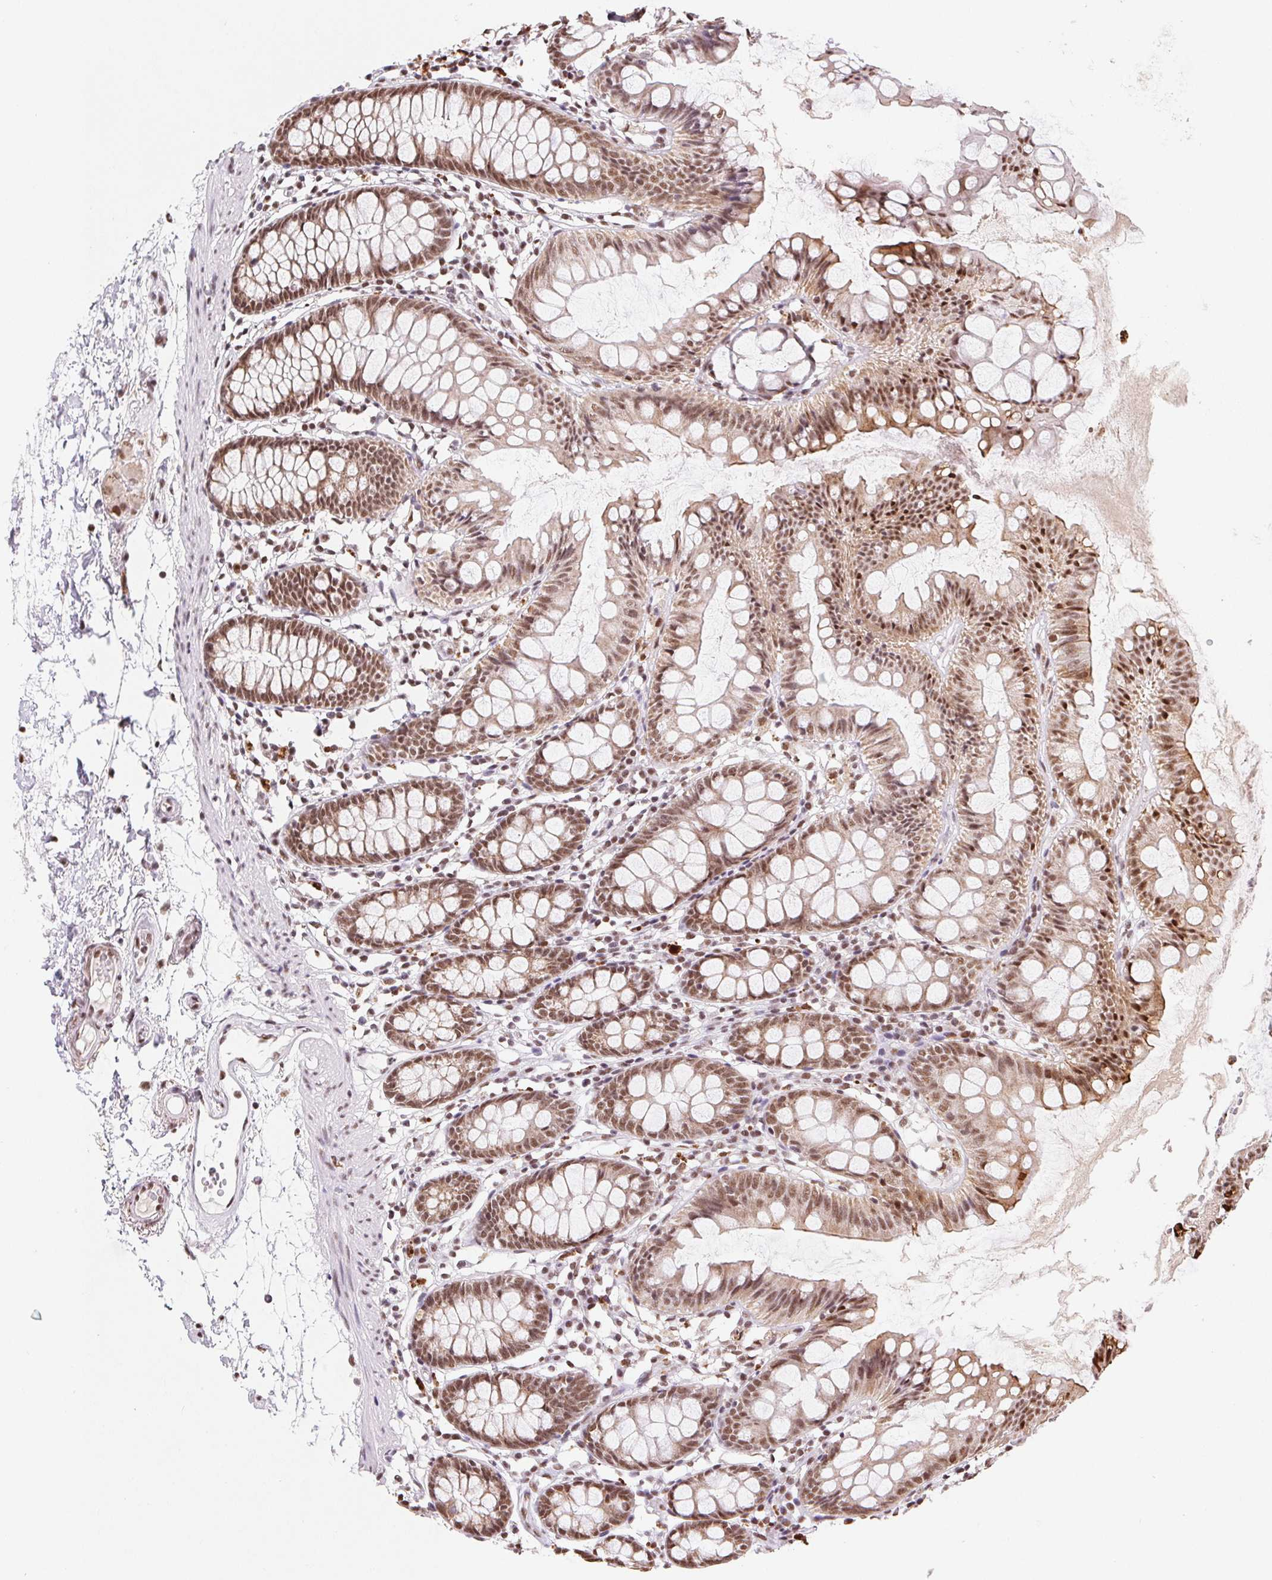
{"staining": {"intensity": "moderate", "quantity": ">75%", "location": "nuclear"}, "tissue": "colon", "cell_type": "Endothelial cells", "image_type": "normal", "snomed": [{"axis": "morphology", "description": "Normal tissue, NOS"}, {"axis": "topography", "description": "Colon"}], "caption": "Immunohistochemical staining of benign colon shows moderate nuclear protein staining in about >75% of endothelial cells.", "gene": "SNRPG", "patient": {"sex": "female", "age": 84}}